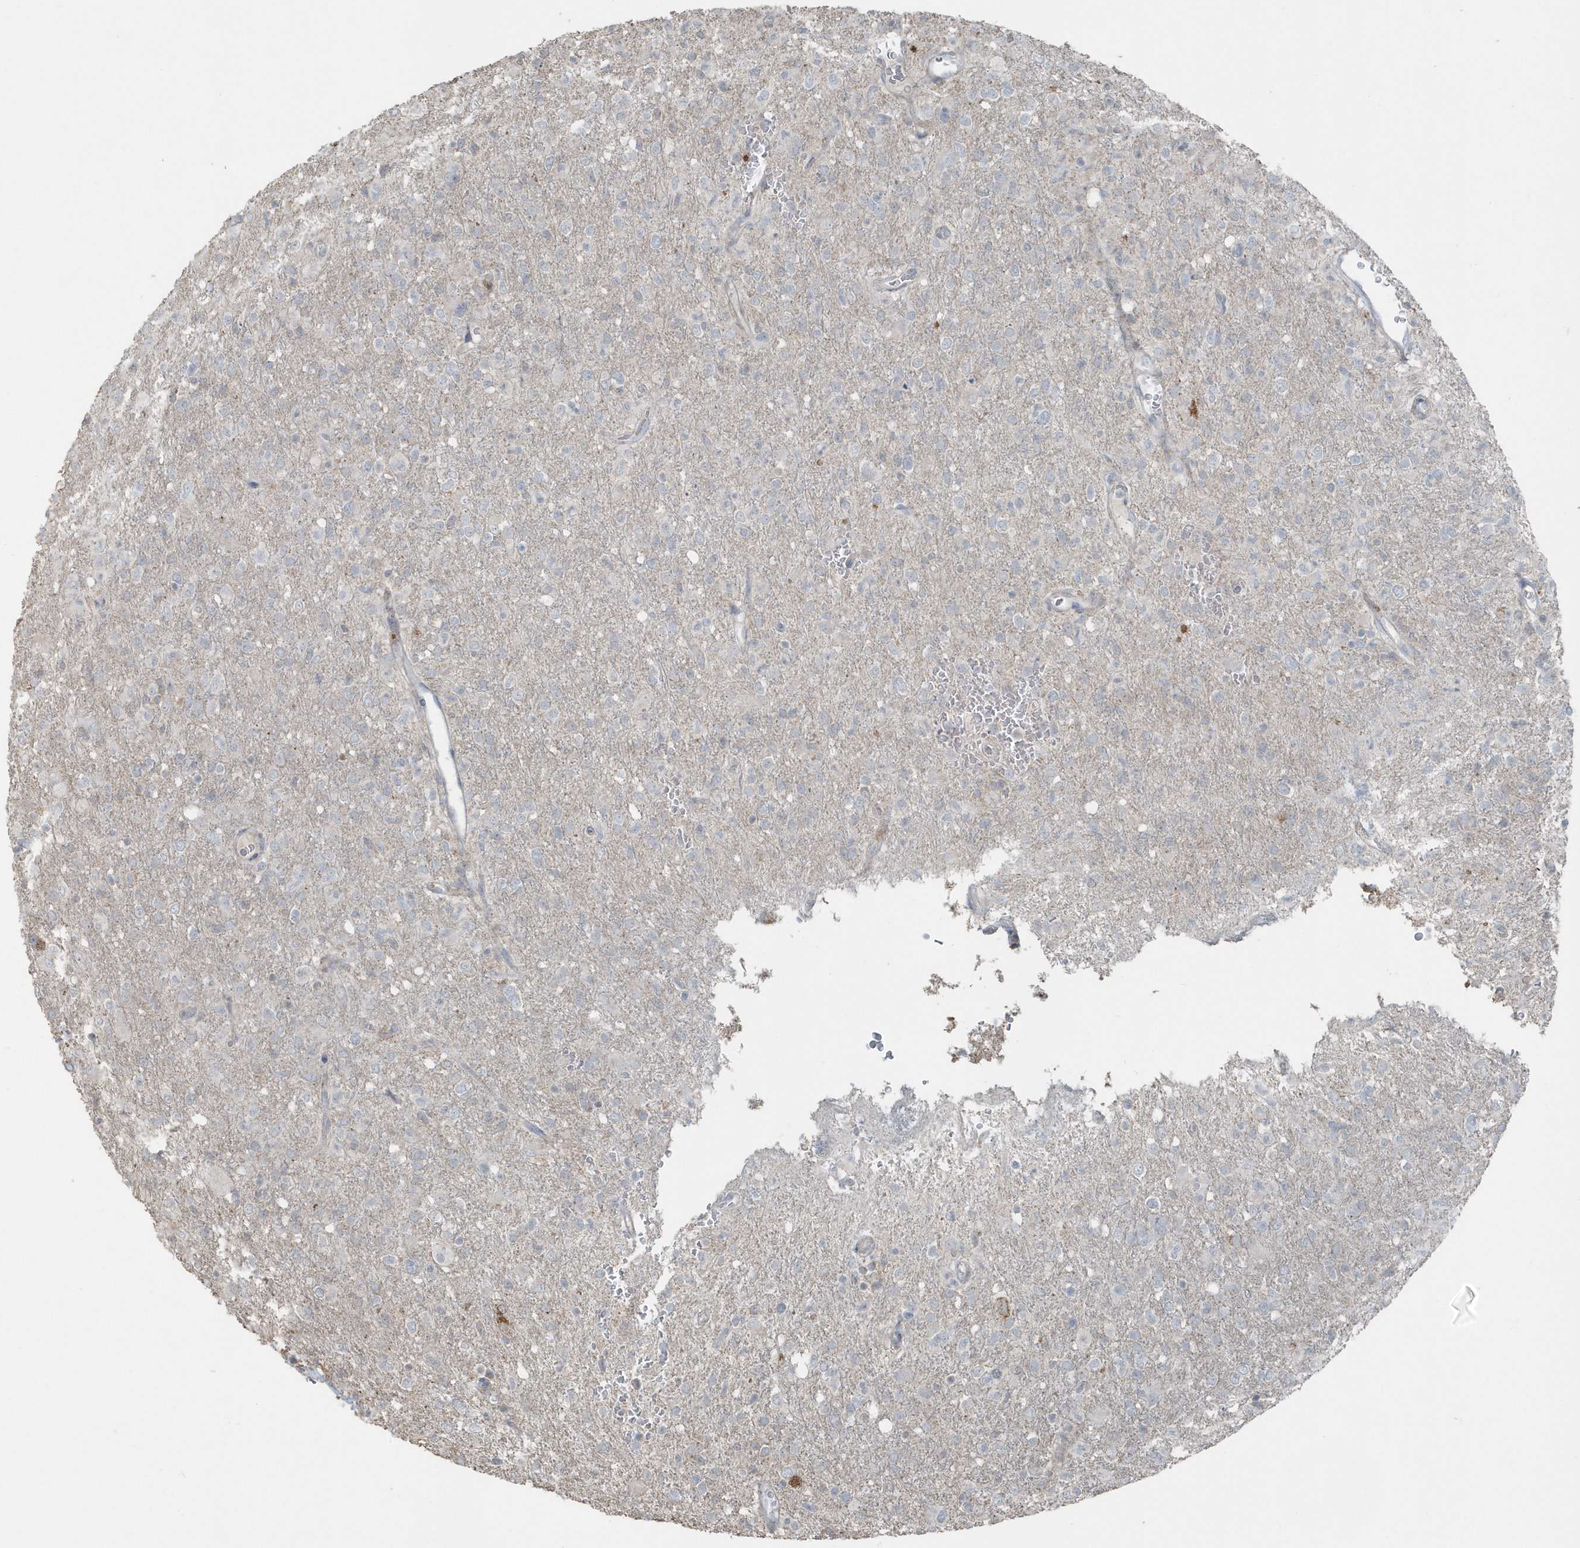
{"staining": {"intensity": "negative", "quantity": "none", "location": "none"}, "tissue": "glioma", "cell_type": "Tumor cells", "image_type": "cancer", "snomed": [{"axis": "morphology", "description": "Glioma, malignant, High grade"}, {"axis": "topography", "description": "Brain"}], "caption": "Tumor cells show no significant protein staining in glioma.", "gene": "ACTC1", "patient": {"sex": "female", "age": 57}}